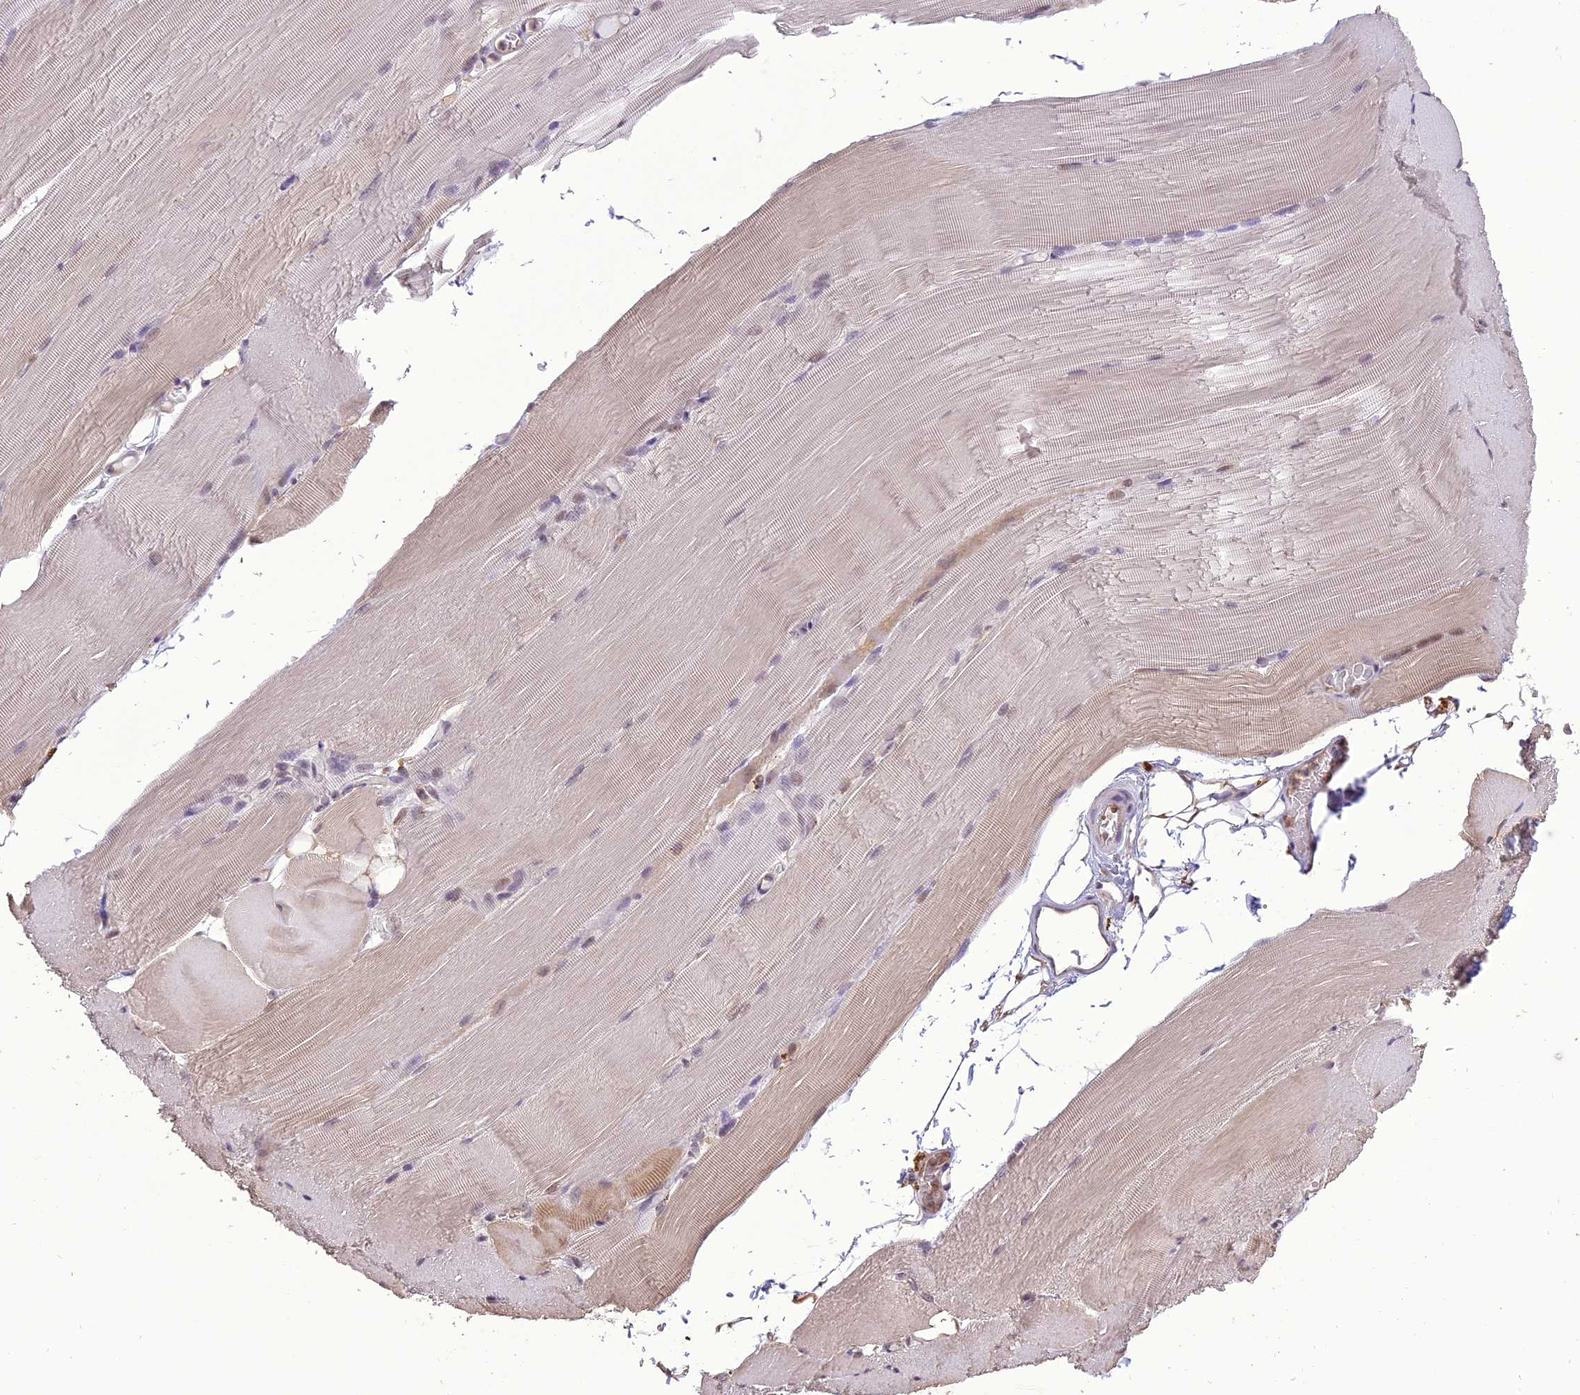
{"staining": {"intensity": "weak", "quantity": "25%-75%", "location": "cytoplasmic/membranous,nuclear"}, "tissue": "skeletal muscle", "cell_type": "Myocytes", "image_type": "normal", "snomed": [{"axis": "morphology", "description": "Normal tissue, NOS"}, {"axis": "topography", "description": "Skeletal muscle"}, {"axis": "topography", "description": "Parathyroid gland"}], "caption": "Immunohistochemical staining of normal skeletal muscle reveals weak cytoplasmic/membranous,nuclear protein positivity in about 25%-75% of myocytes. The protein of interest is stained brown, and the nuclei are stained in blue (DAB IHC with brightfield microscopy, high magnification).", "gene": "TIGD7", "patient": {"sex": "female", "age": 37}}